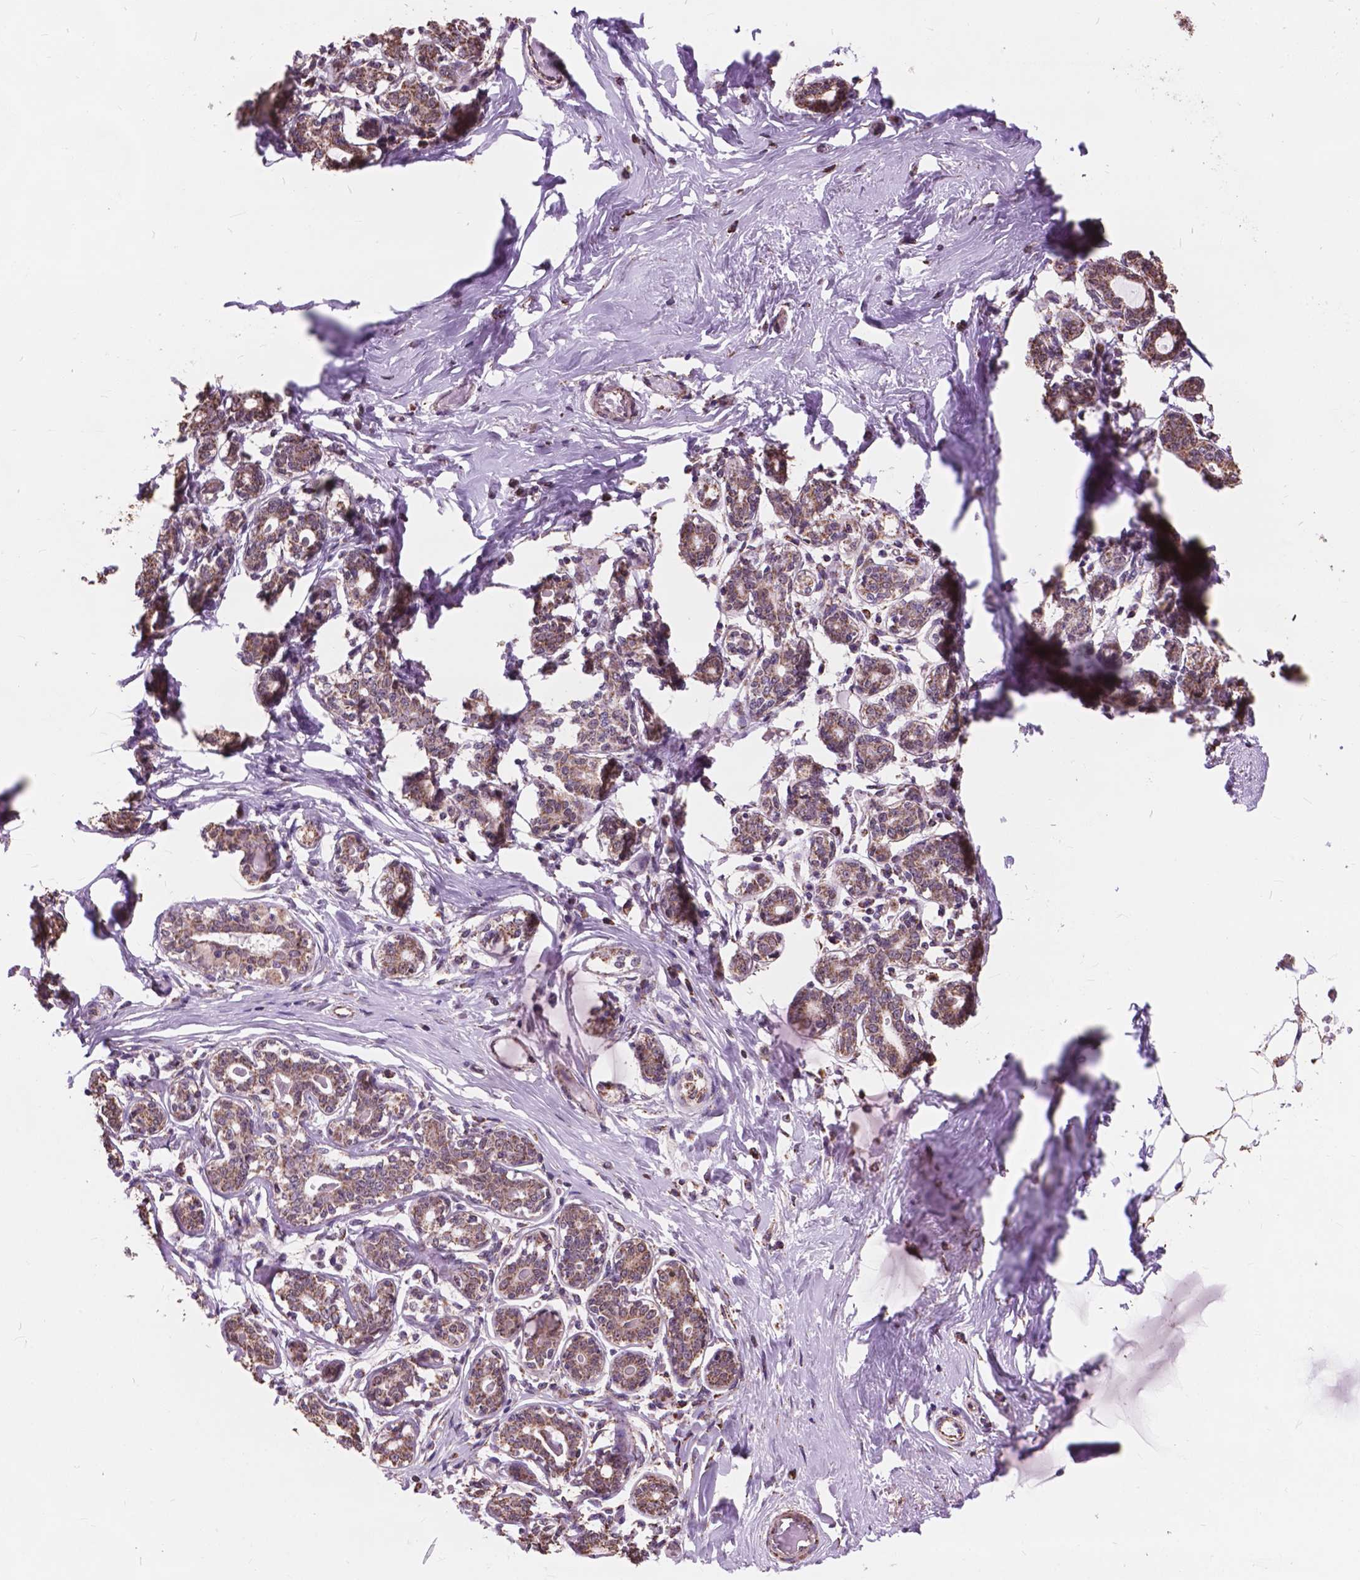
{"staining": {"intensity": "negative", "quantity": "none", "location": "none"}, "tissue": "breast", "cell_type": "Adipocytes", "image_type": "normal", "snomed": [{"axis": "morphology", "description": "Normal tissue, NOS"}, {"axis": "topography", "description": "Skin"}, {"axis": "topography", "description": "Breast"}], "caption": "DAB (3,3'-diaminobenzidine) immunohistochemical staining of benign breast shows no significant staining in adipocytes.", "gene": "SCOC", "patient": {"sex": "female", "age": 43}}